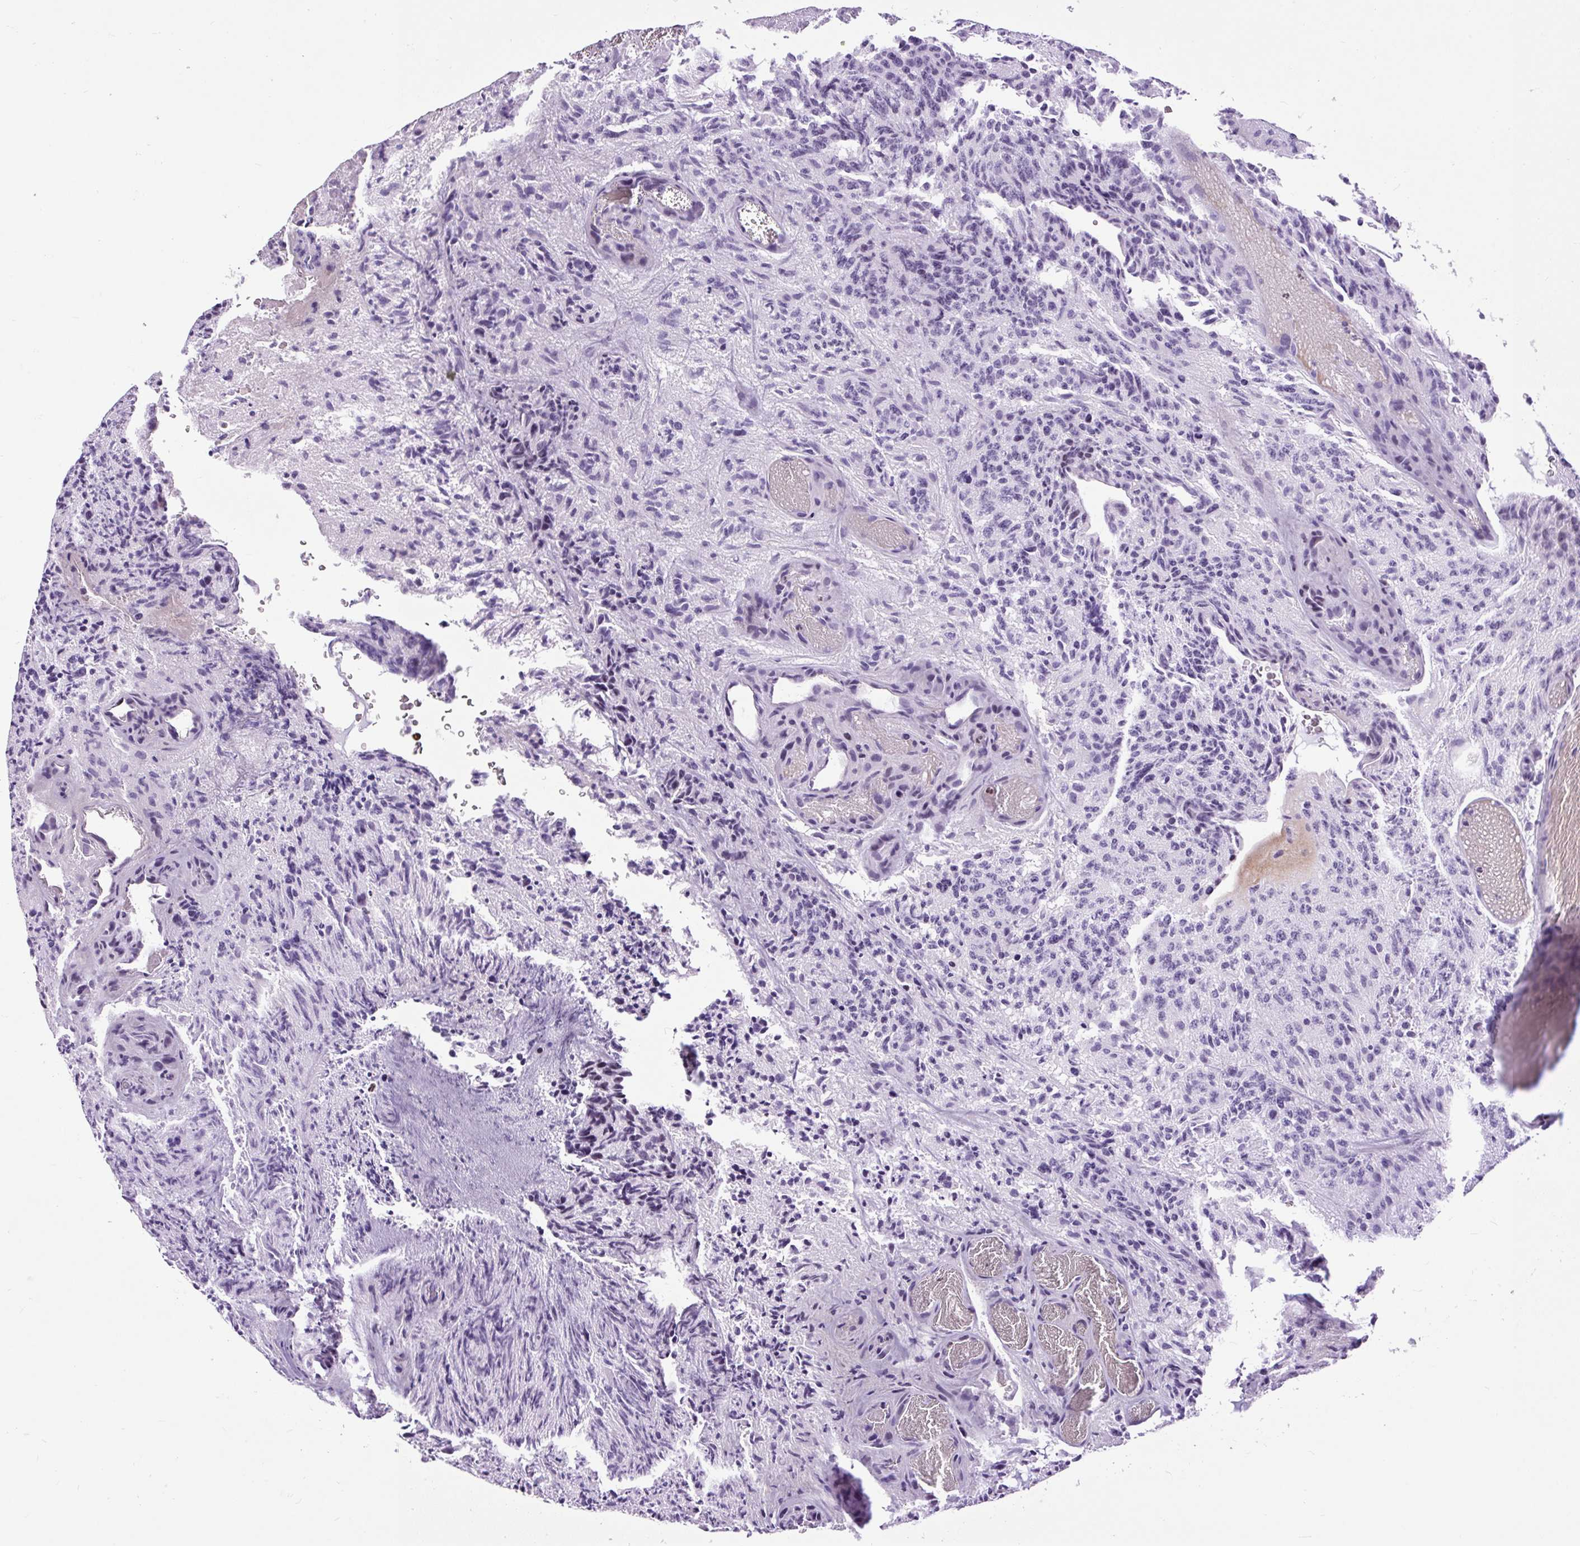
{"staining": {"intensity": "negative", "quantity": "none", "location": "none"}, "tissue": "glioma", "cell_type": "Tumor cells", "image_type": "cancer", "snomed": [{"axis": "morphology", "description": "Glioma, malignant, High grade"}, {"axis": "topography", "description": "Brain"}], "caption": "Immunohistochemistry (IHC) photomicrograph of neoplastic tissue: glioma stained with DAB (3,3'-diaminobenzidine) shows no significant protein positivity in tumor cells.", "gene": "SPC24", "patient": {"sex": "male", "age": 36}}